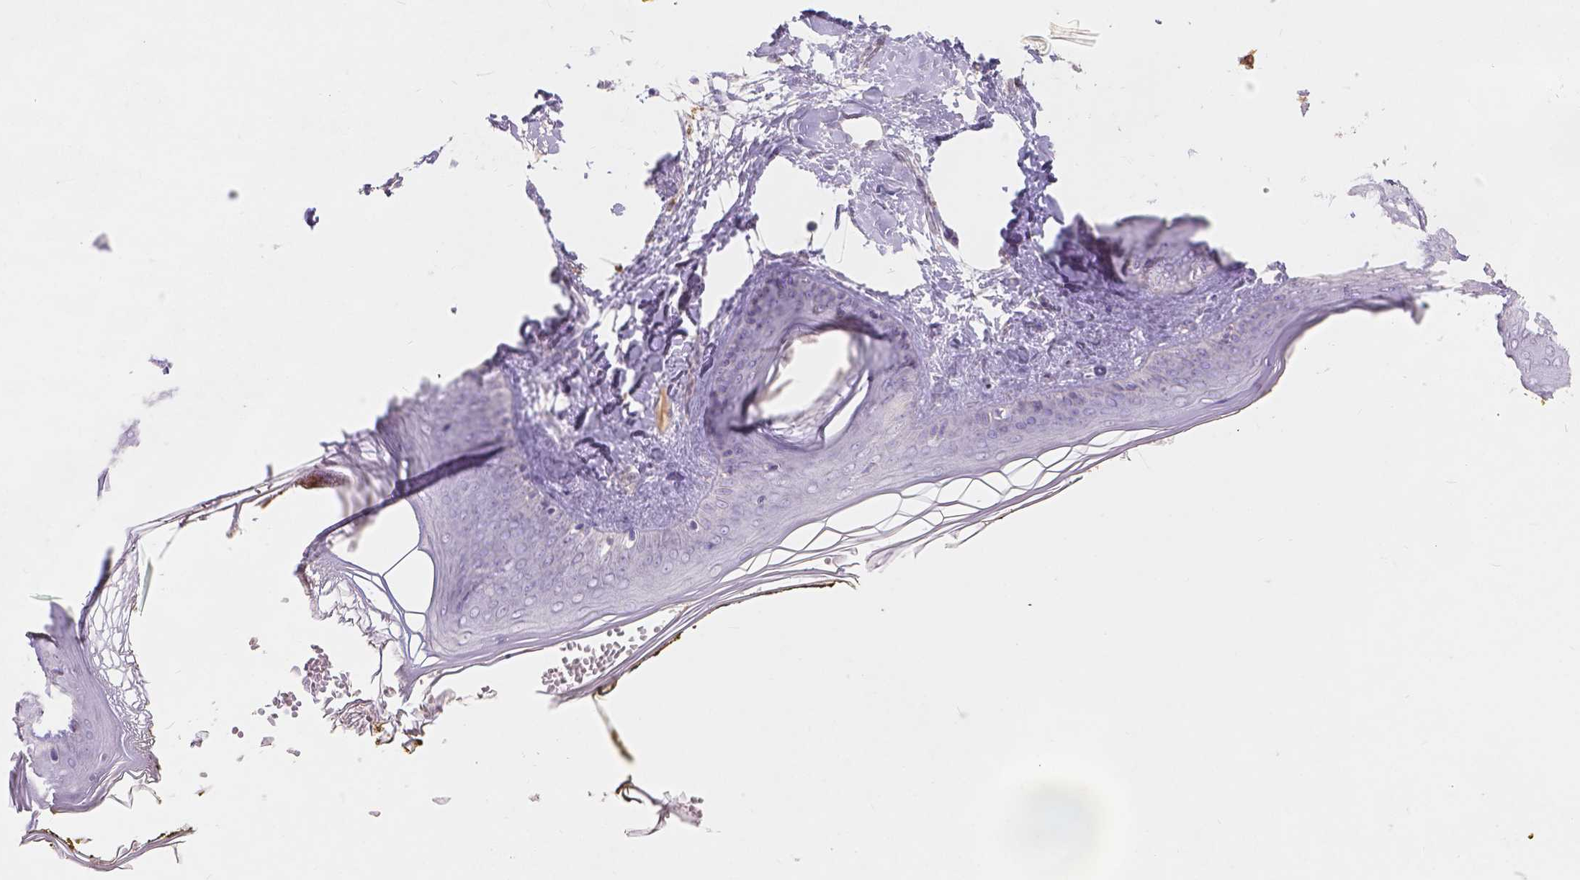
{"staining": {"intensity": "negative", "quantity": "none", "location": "none"}, "tissue": "skin", "cell_type": "Fibroblasts", "image_type": "normal", "snomed": [{"axis": "morphology", "description": "Normal tissue, NOS"}, {"axis": "topography", "description": "Skin"}], "caption": "The photomicrograph exhibits no staining of fibroblasts in normal skin.", "gene": "DCAF4L1", "patient": {"sex": "female", "age": 34}}